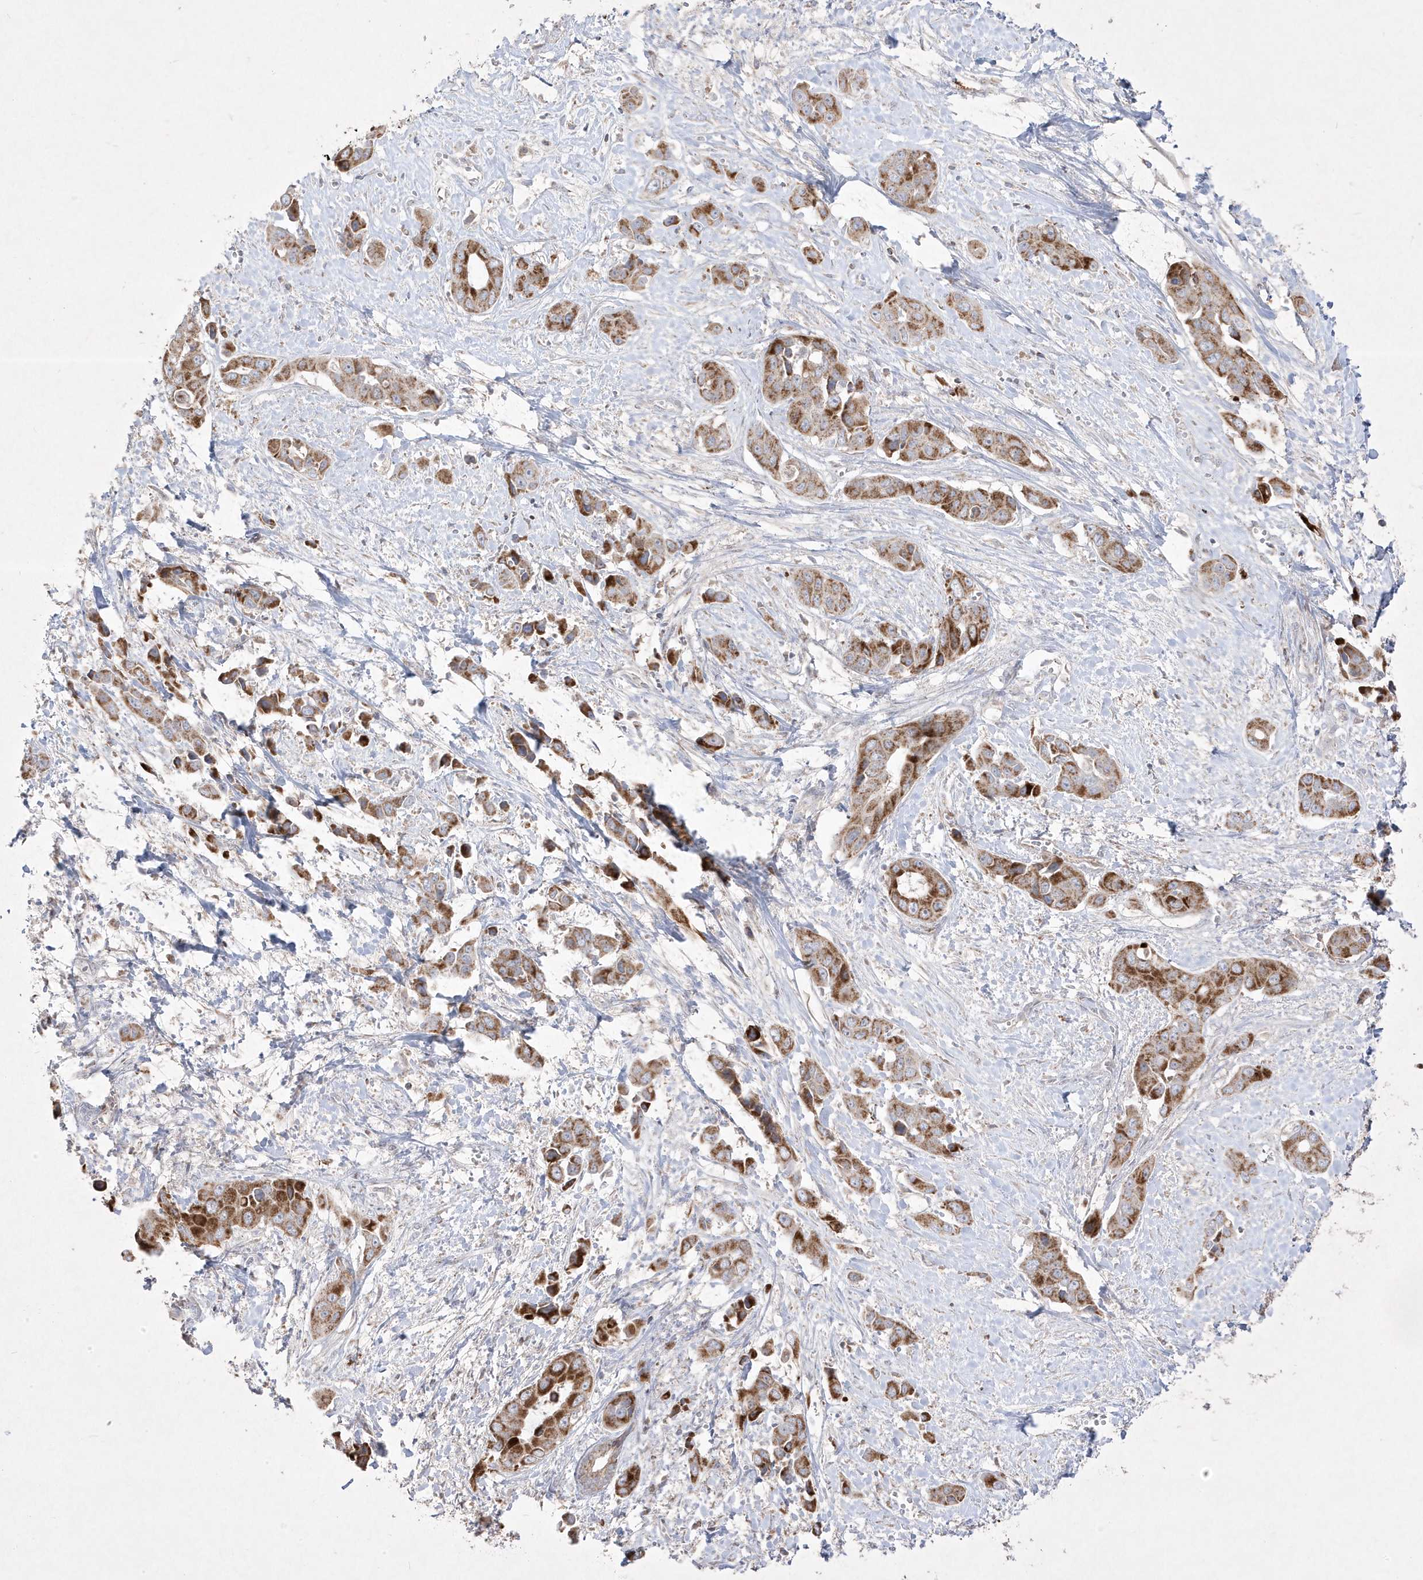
{"staining": {"intensity": "moderate", "quantity": ">75%", "location": "cytoplasmic/membranous"}, "tissue": "liver cancer", "cell_type": "Tumor cells", "image_type": "cancer", "snomed": [{"axis": "morphology", "description": "Cholangiocarcinoma"}, {"axis": "topography", "description": "Liver"}], "caption": "This is an image of IHC staining of liver cholangiocarcinoma, which shows moderate staining in the cytoplasmic/membranous of tumor cells.", "gene": "ADAMTSL3", "patient": {"sex": "female", "age": 52}}